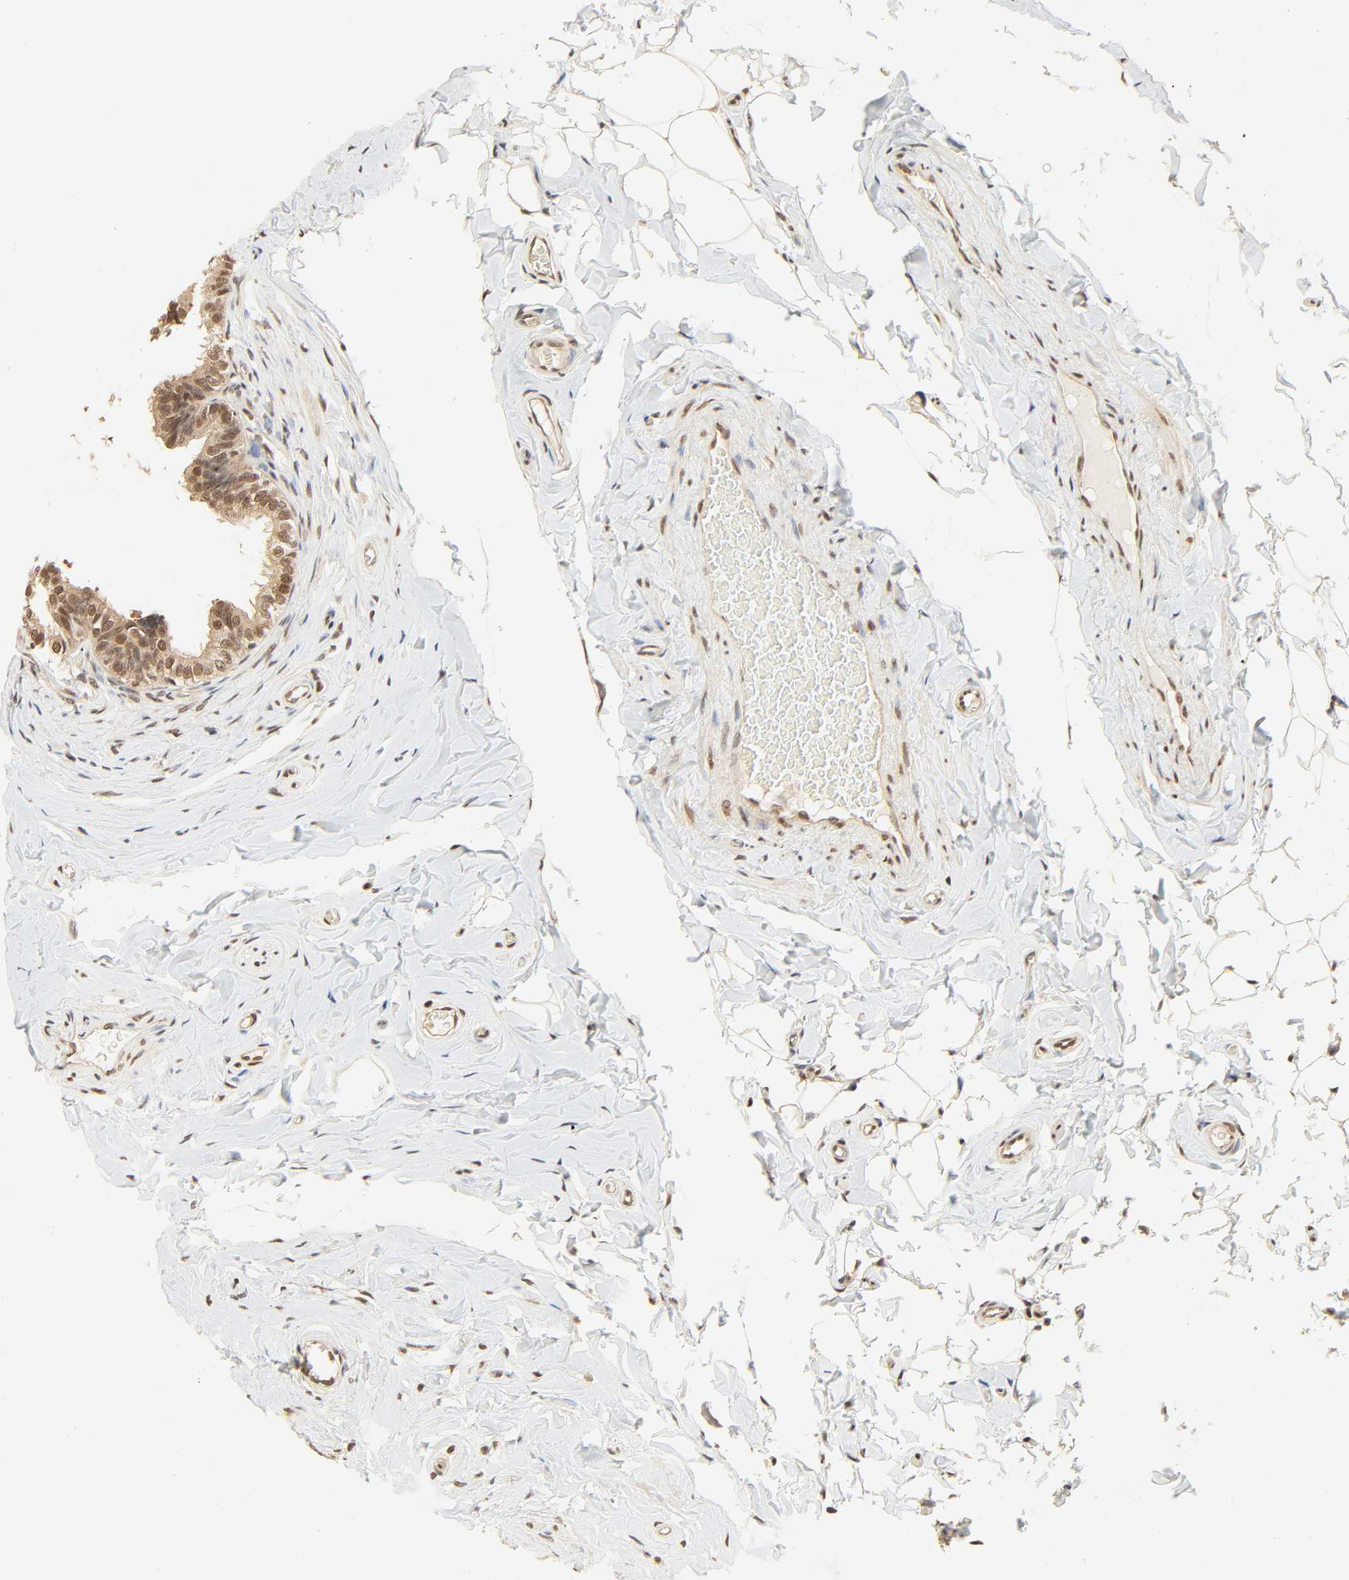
{"staining": {"intensity": "moderate", "quantity": ">75%", "location": "cytoplasmic/membranous,nuclear"}, "tissue": "epididymis", "cell_type": "Glandular cells", "image_type": "normal", "snomed": [{"axis": "morphology", "description": "Normal tissue, NOS"}, {"axis": "topography", "description": "Epididymis"}], "caption": "Immunohistochemistry (DAB (3,3'-diaminobenzidine)) staining of benign epididymis reveals moderate cytoplasmic/membranous,nuclear protein positivity in about >75% of glandular cells. (DAB (3,3'-diaminobenzidine) = brown stain, brightfield microscopy at high magnification).", "gene": "UBC", "patient": {"sex": "male", "age": 26}}